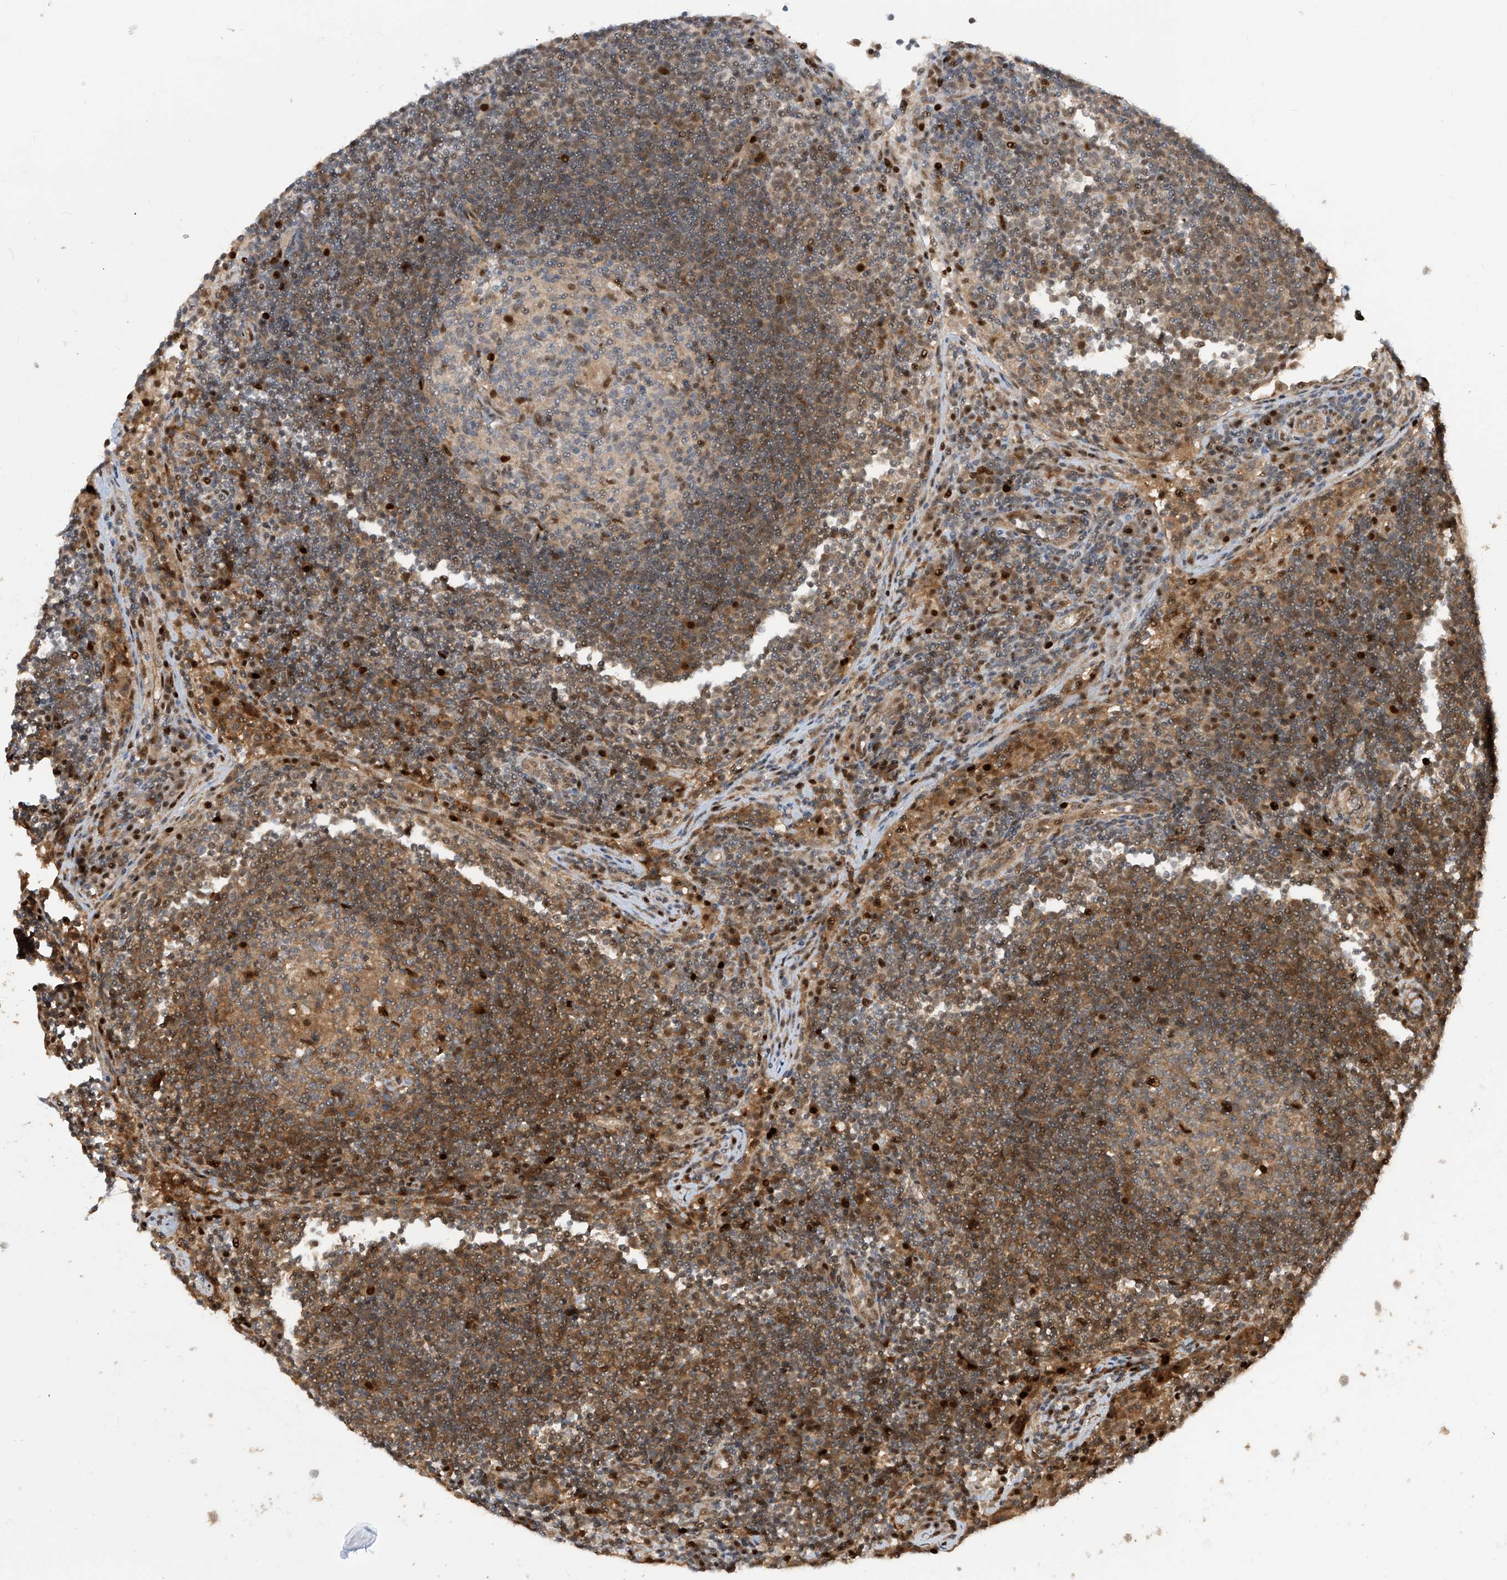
{"staining": {"intensity": "strong", "quantity": "<25%", "location": "cytoplasmic/membranous,nuclear"}, "tissue": "lymph node", "cell_type": "Germinal center cells", "image_type": "normal", "snomed": [{"axis": "morphology", "description": "Normal tissue, NOS"}, {"axis": "topography", "description": "Lymph node"}], "caption": "A photomicrograph of lymph node stained for a protein exhibits strong cytoplasmic/membranous,nuclear brown staining in germinal center cells. Nuclei are stained in blue.", "gene": "ZNF358", "patient": {"sex": "female", "age": 53}}